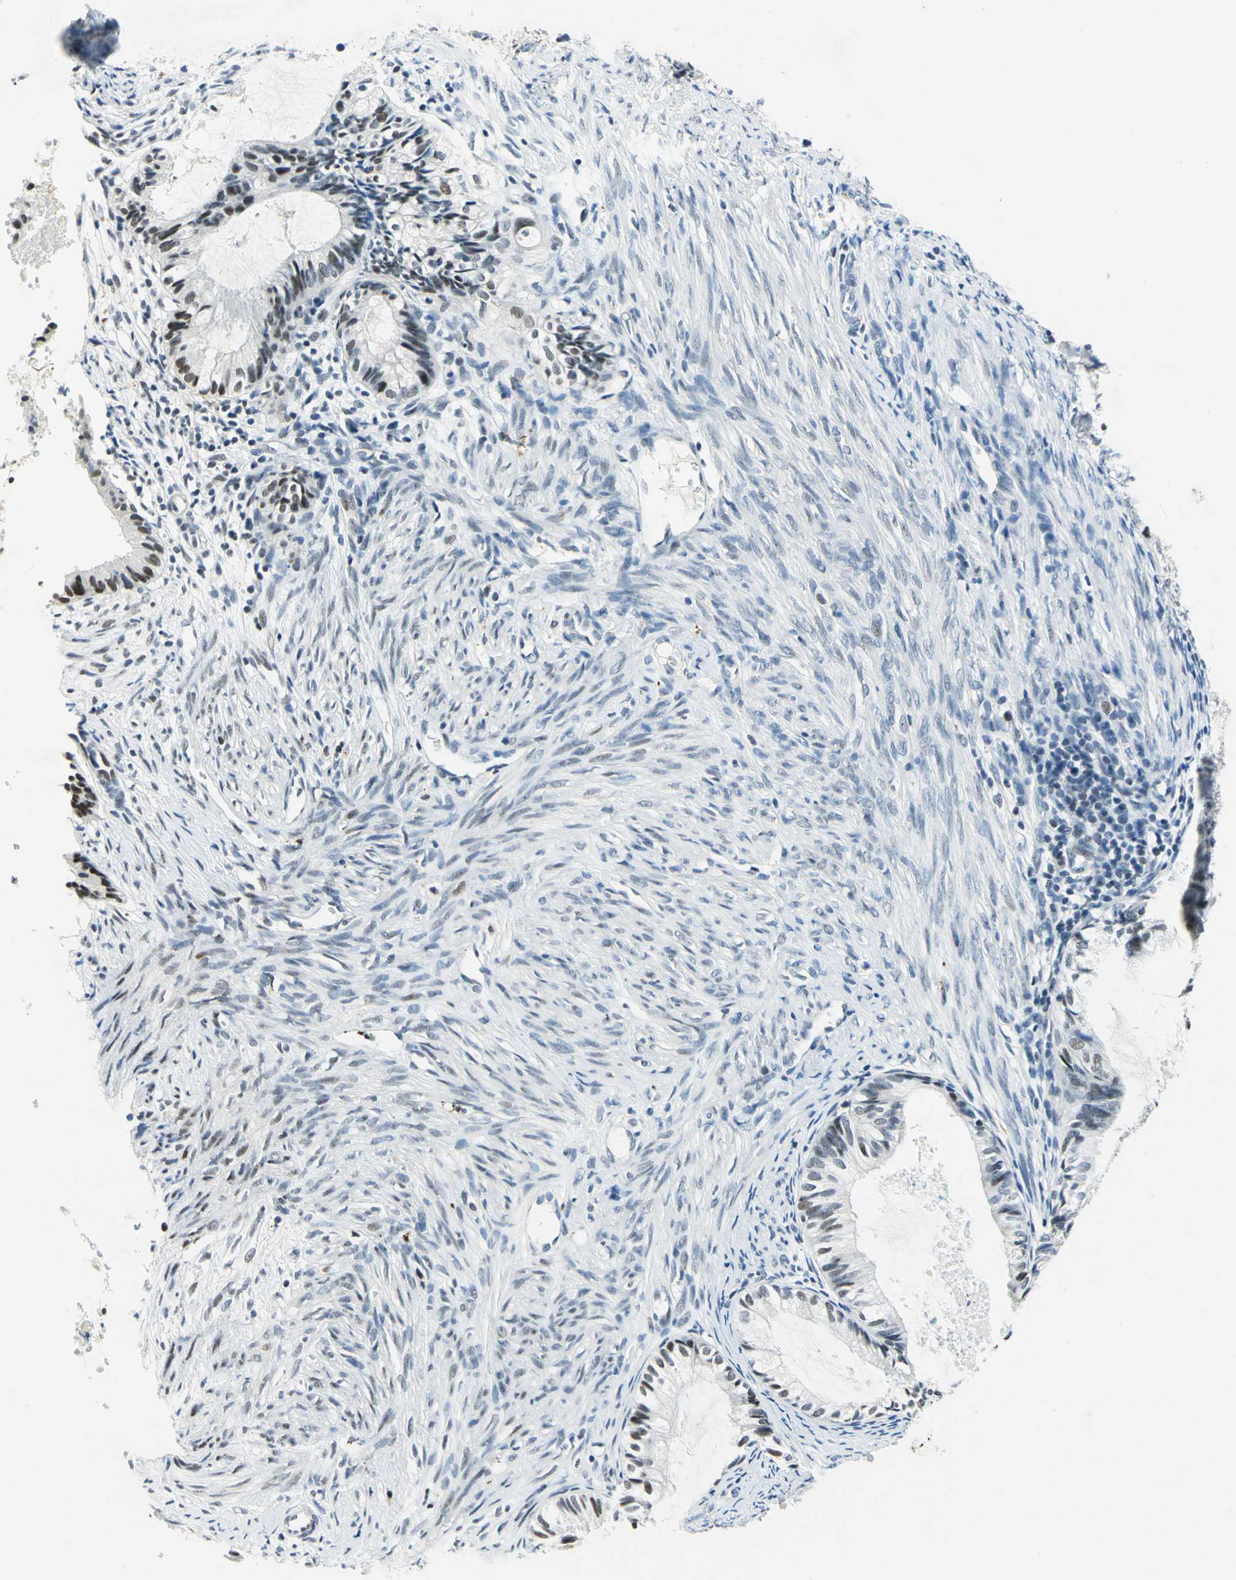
{"staining": {"intensity": "moderate", "quantity": "25%-75%", "location": "nuclear"}, "tissue": "cervical cancer", "cell_type": "Tumor cells", "image_type": "cancer", "snomed": [{"axis": "morphology", "description": "Normal tissue, NOS"}, {"axis": "morphology", "description": "Adenocarcinoma, NOS"}, {"axis": "topography", "description": "Cervix"}, {"axis": "topography", "description": "Endometrium"}], "caption": "This is an image of IHC staining of cervical cancer (adenocarcinoma), which shows moderate staining in the nuclear of tumor cells.", "gene": "RAD17", "patient": {"sex": "female", "age": 86}}